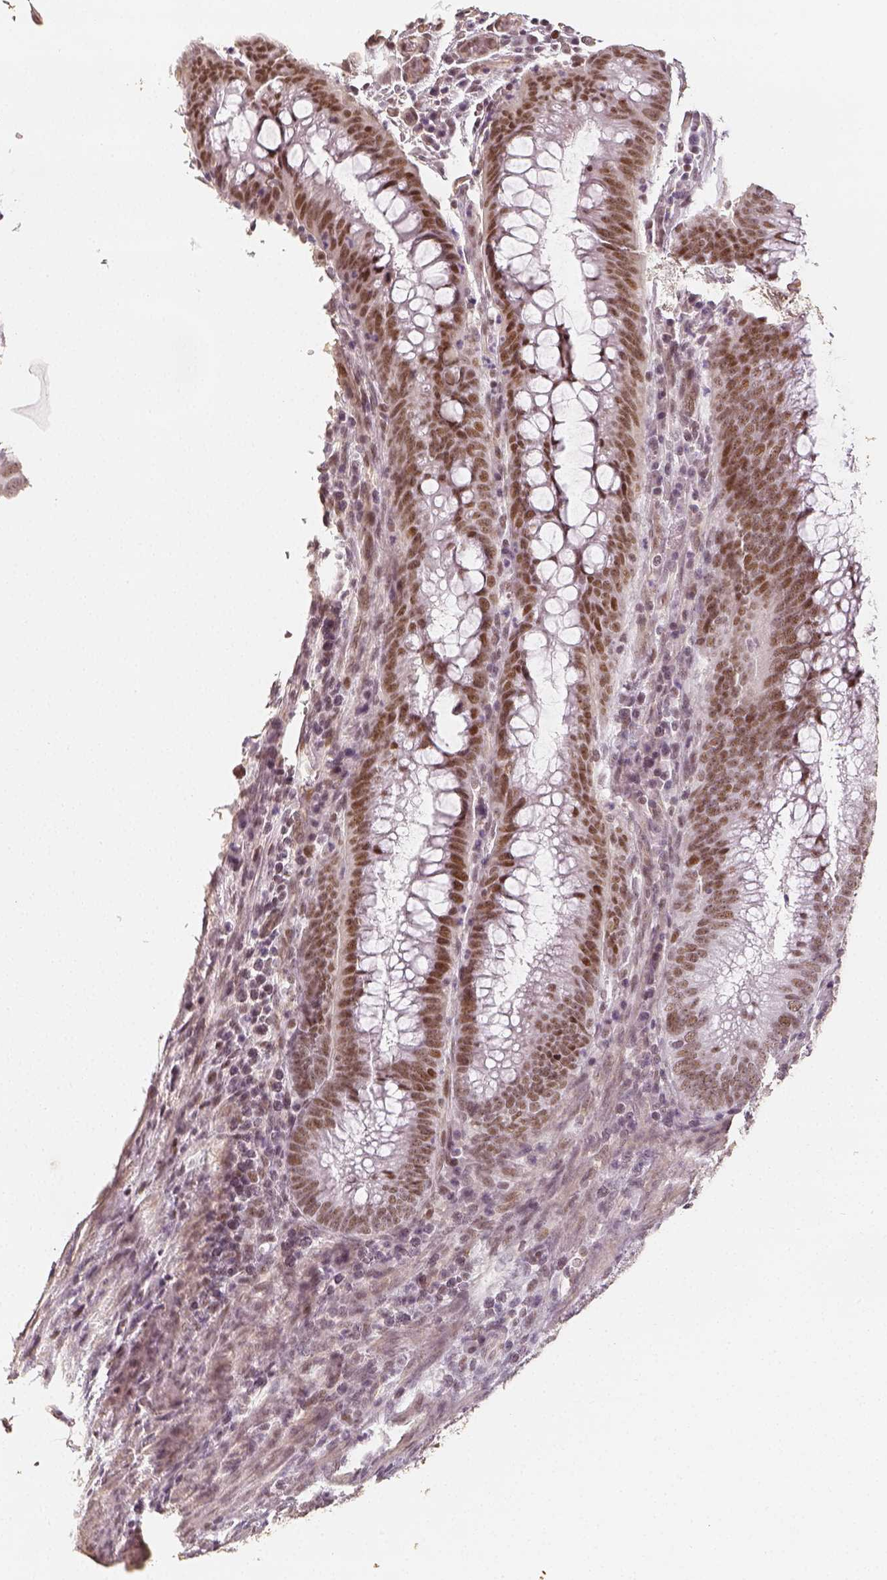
{"staining": {"intensity": "weak", "quantity": ">75%", "location": "nuclear"}, "tissue": "colorectal cancer", "cell_type": "Tumor cells", "image_type": "cancer", "snomed": [{"axis": "morphology", "description": "Adenocarcinoma, NOS"}, {"axis": "topography", "description": "Colon"}], "caption": "Protein expression analysis of adenocarcinoma (colorectal) demonstrates weak nuclear staining in about >75% of tumor cells.", "gene": "HDAC1", "patient": {"sex": "male", "age": 79}}